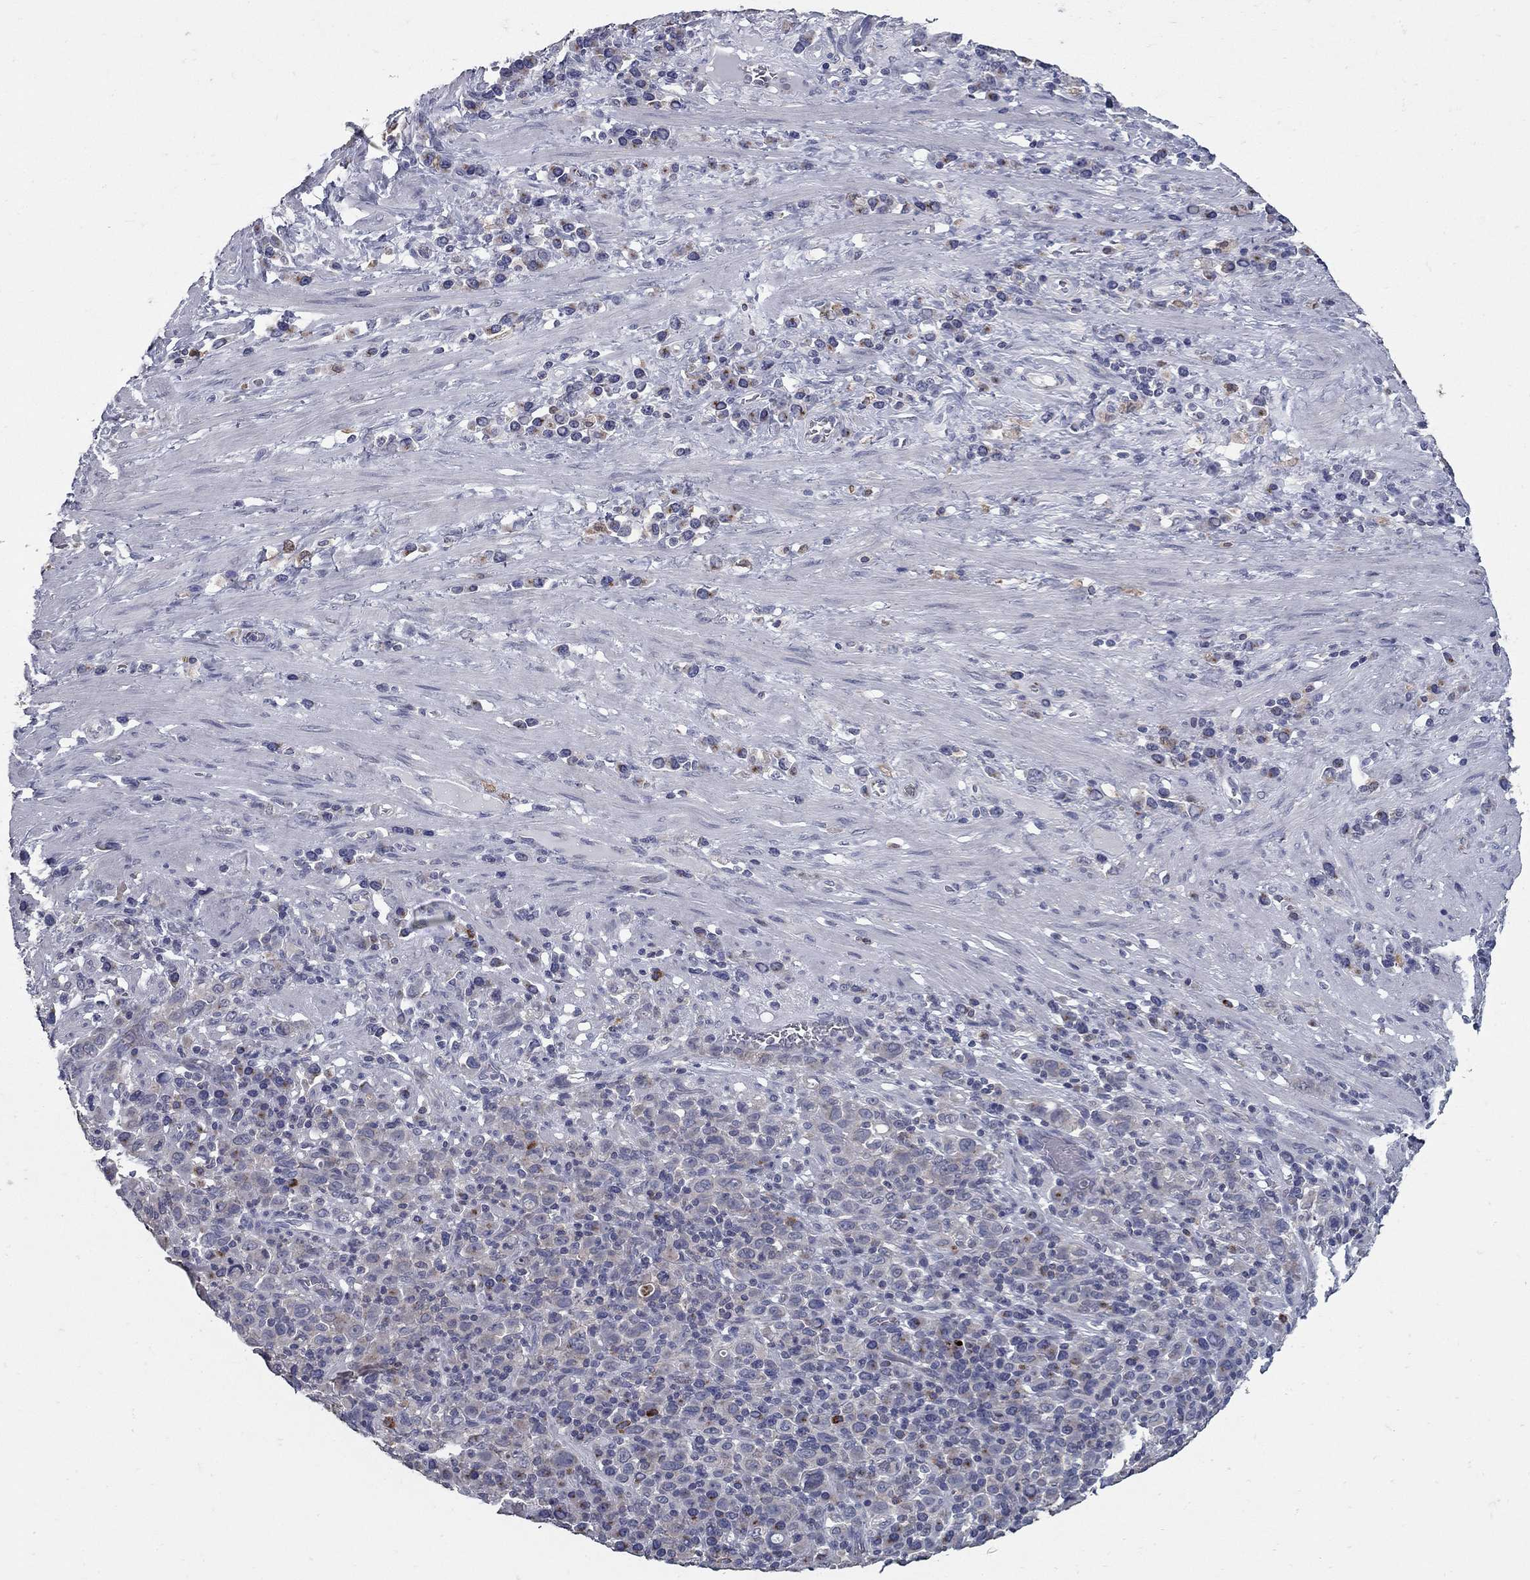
{"staining": {"intensity": "negative", "quantity": "none", "location": "none"}, "tissue": "stomach cancer", "cell_type": "Tumor cells", "image_type": "cancer", "snomed": [{"axis": "morphology", "description": "Adenocarcinoma, NOS"}, {"axis": "topography", "description": "Stomach, upper"}], "caption": "Immunohistochemical staining of stomach cancer (adenocarcinoma) exhibits no significant expression in tumor cells.", "gene": "KIAA0319L", "patient": {"sex": "male", "age": 75}}